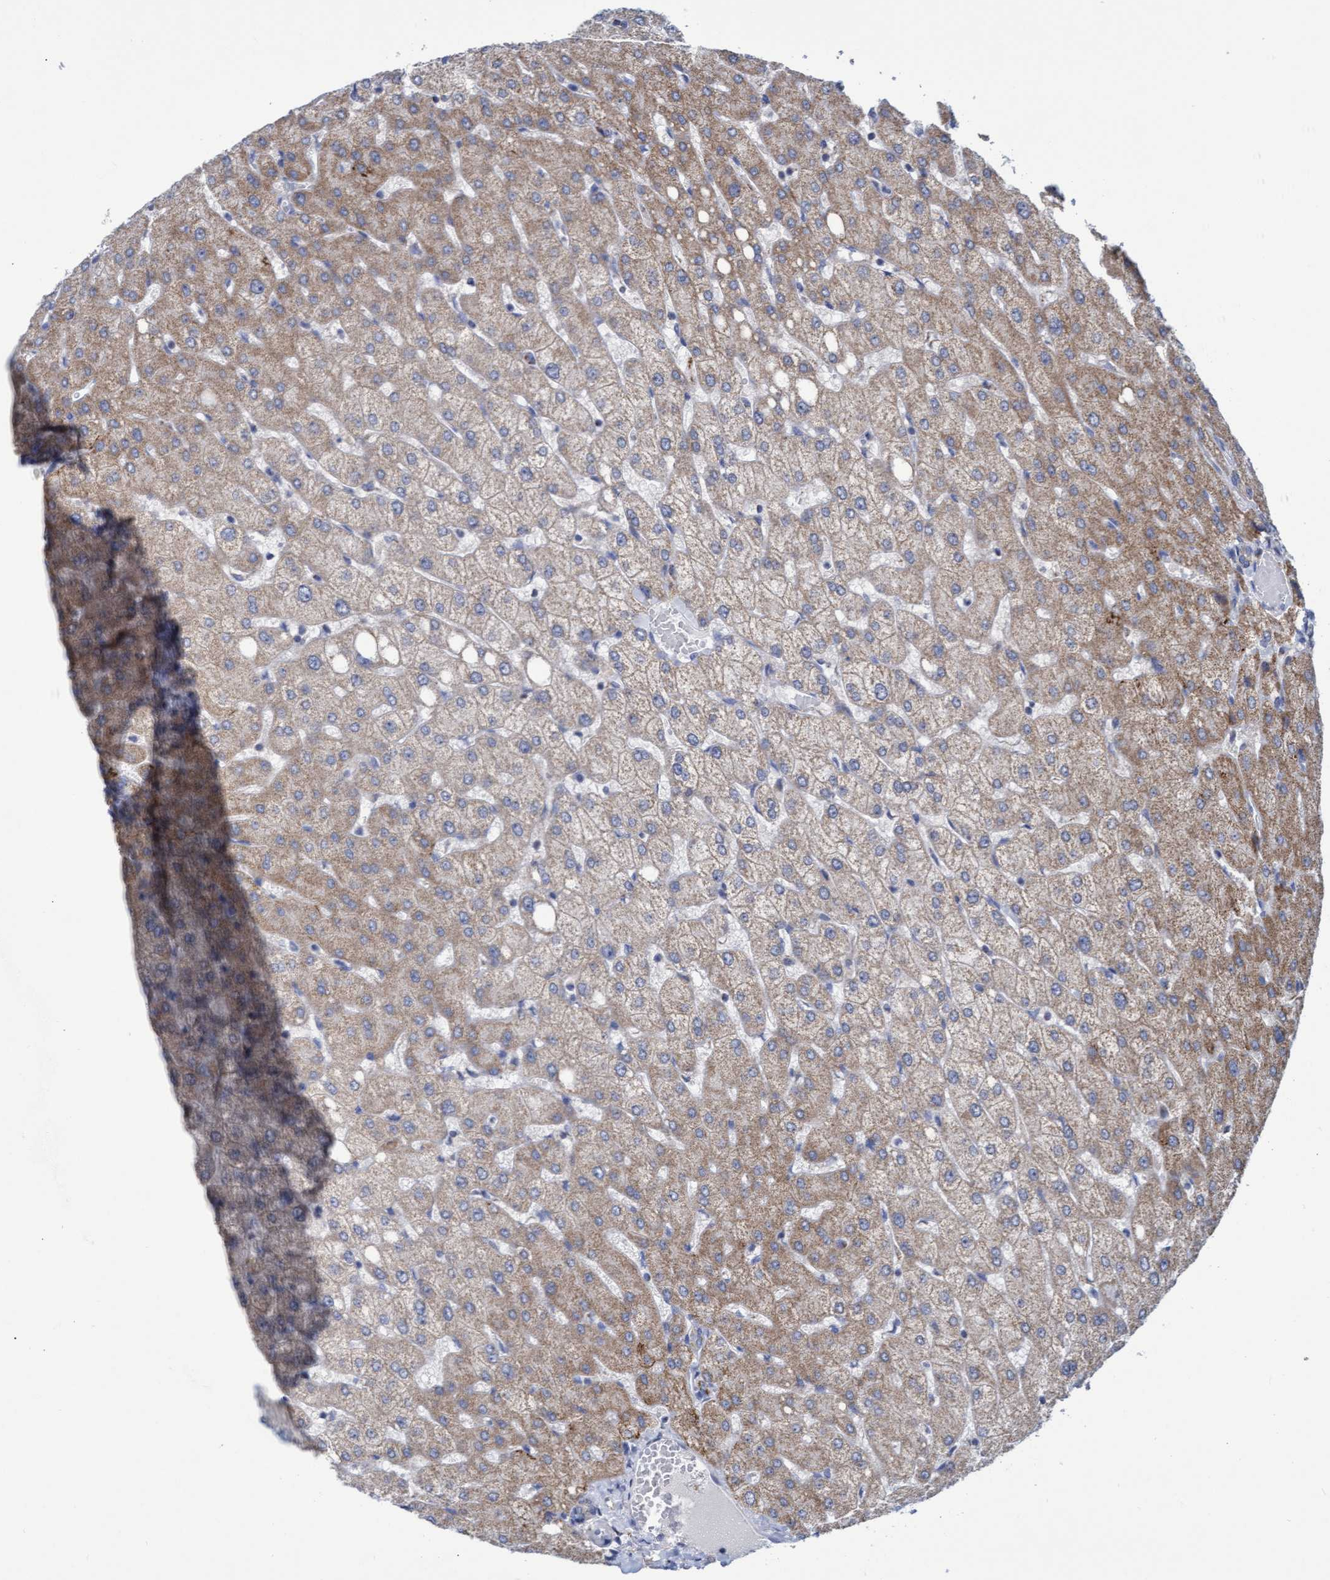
{"staining": {"intensity": "weak", "quantity": "25%-75%", "location": "cytoplasmic/membranous"}, "tissue": "liver", "cell_type": "Cholangiocytes", "image_type": "normal", "snomed": [{"axis": "morphology", "description": "Normal tissue, NOS"}, {"axis": "topography", "description": "Liver"}], "caption": "DAB (3,3'-diaminobenzidine) immunohistochemical staining of benign liver reveals weak cytoplasmic/membranous protein staining in approximately 25%-75% of cholangiocytes. (DAB IHC, brown staining for protein, blue staining for nuclei).", "gene": "ZNF750", "patient": {"sex": "female", "age": 54}}